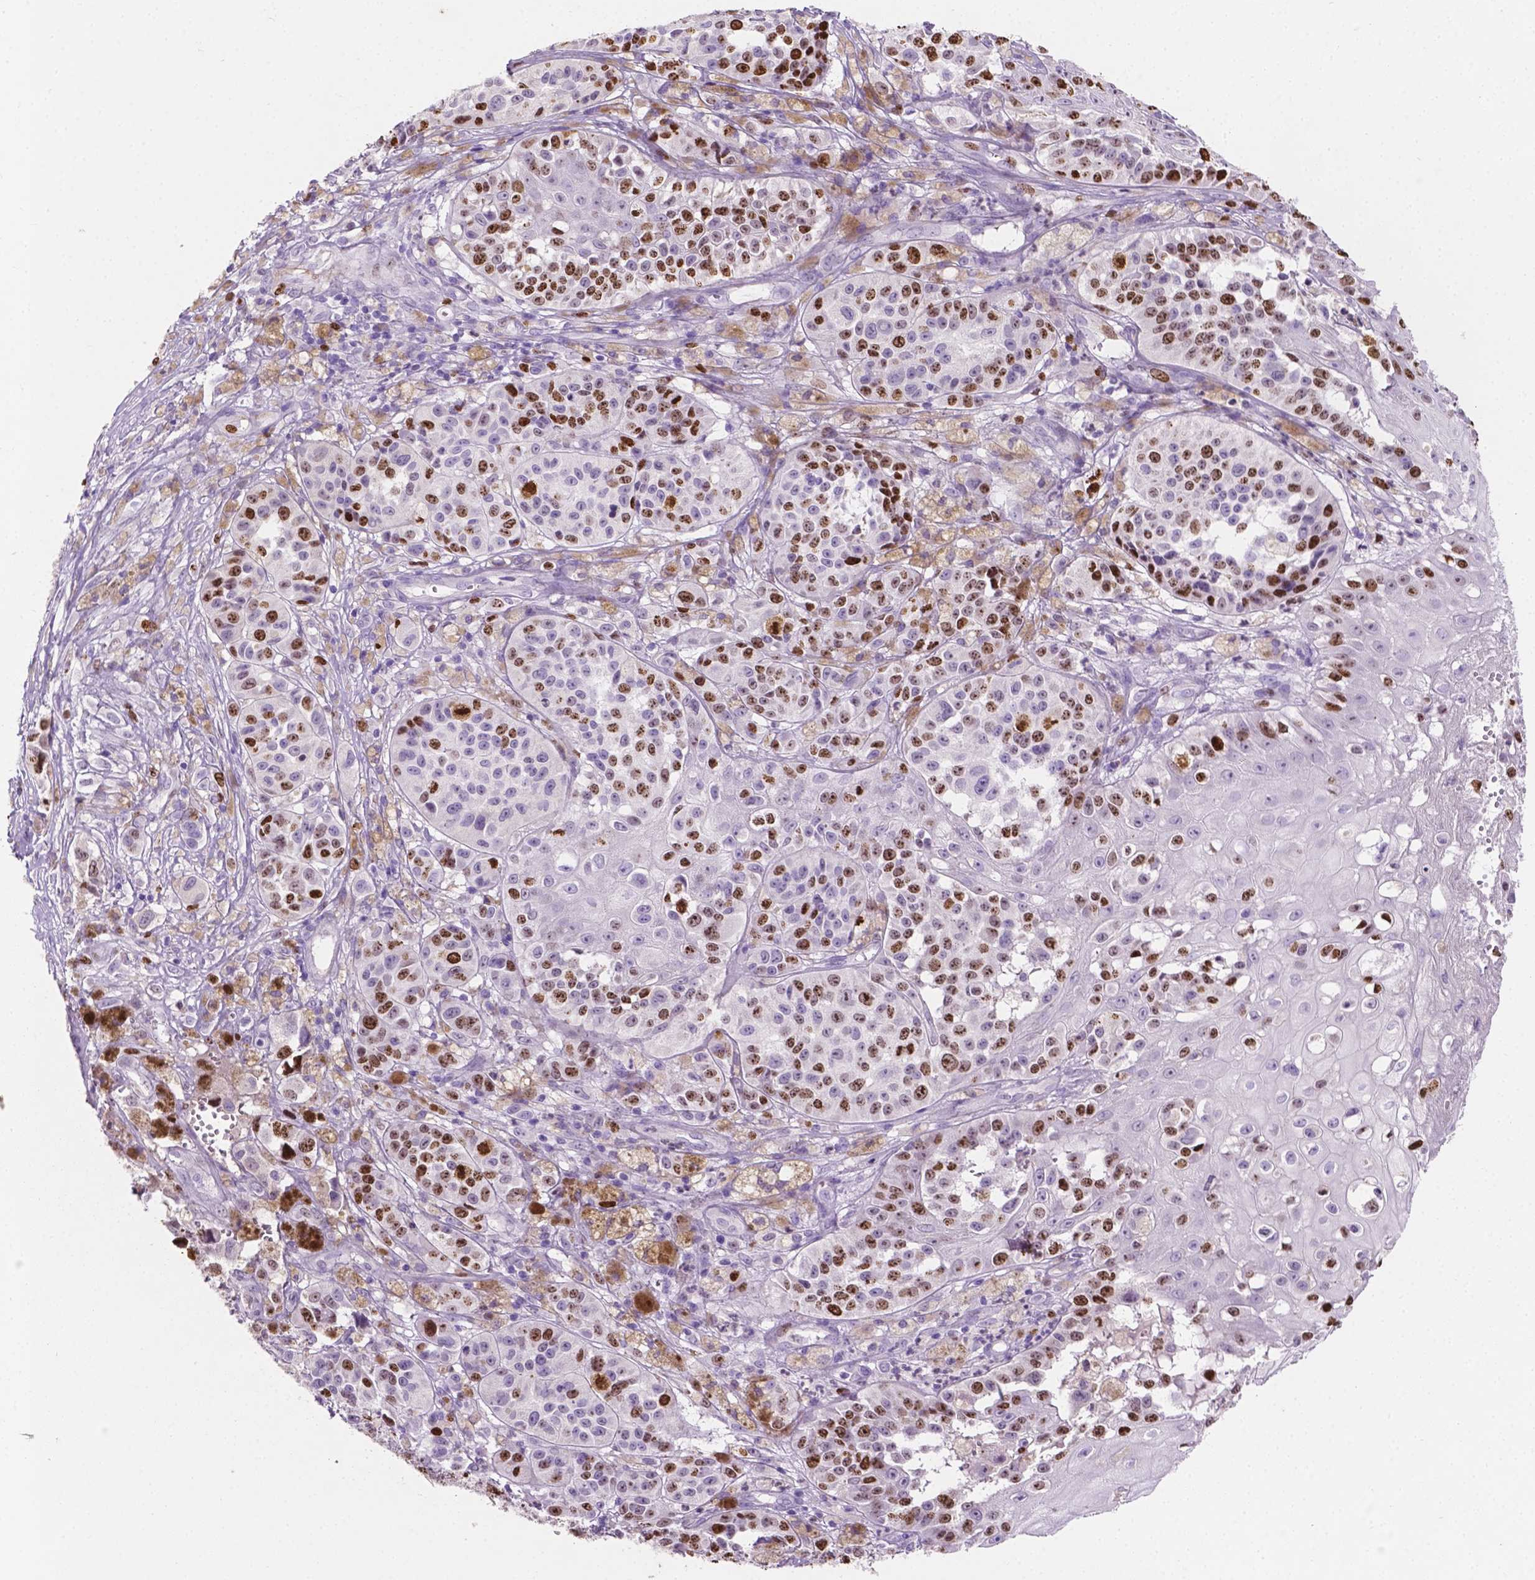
{"staining": {"intensity": "strong", "quantity": "25%-75%", "location": "nuclear"}, "tissue": "melanoma", "cell_type": "Tumor cells", "image_type": "cancer", "snomed": [{"axis": "morphology", "description": "Malignant melanoma, NOS"}, {"axis": "topography", "description": "Skin"}], "caption": "Immunohistochemical staining of human malignant melanoma demonstrates high levels of strong nuclear protein positivity in about 25%-75% of tumor cells. Nuclei are stained in blue.", "gene": "SIAH2", "patient": {"sex": "female", "age": 58}}